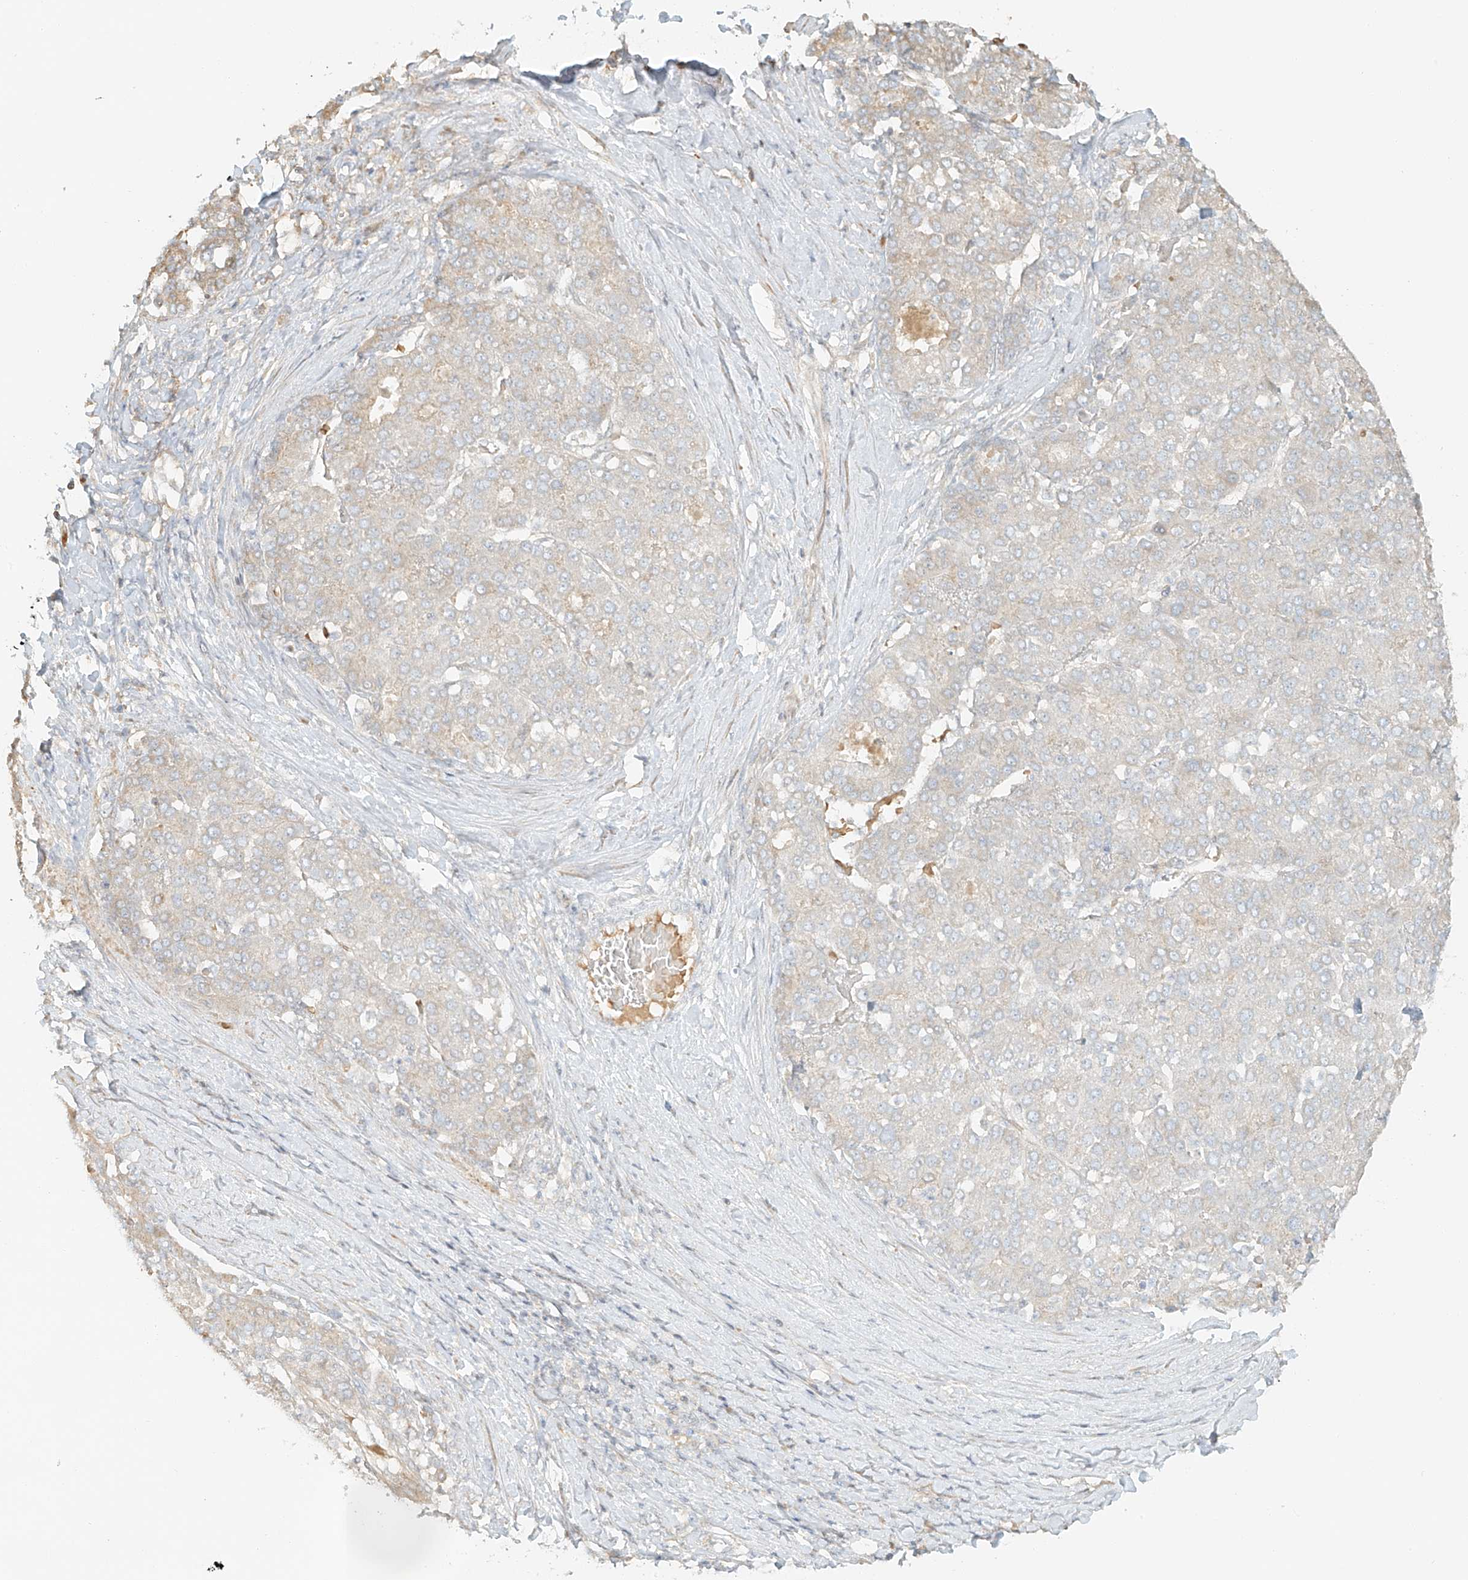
{"staining": {"intensity": "weak", "quantity": "<25%", "location": "cytoplasmic/membranous"}, "tissue": "liver cancer", "cell_type": "Tumor cells", "image_type": "cancer", "snomed": [{"axis": "morphology", "description": "Carcinoma, Hepatocellular, NOS"}, {"axis": "topography", "description": "Liver"}], "caption": "High power microscopy photomicrograph of an IHC photomicrograph of liver cancer, revealing no significant staining in tumor cells.", "gene": "UPK1B", "patient": {"sex": "male", "age": 65}}